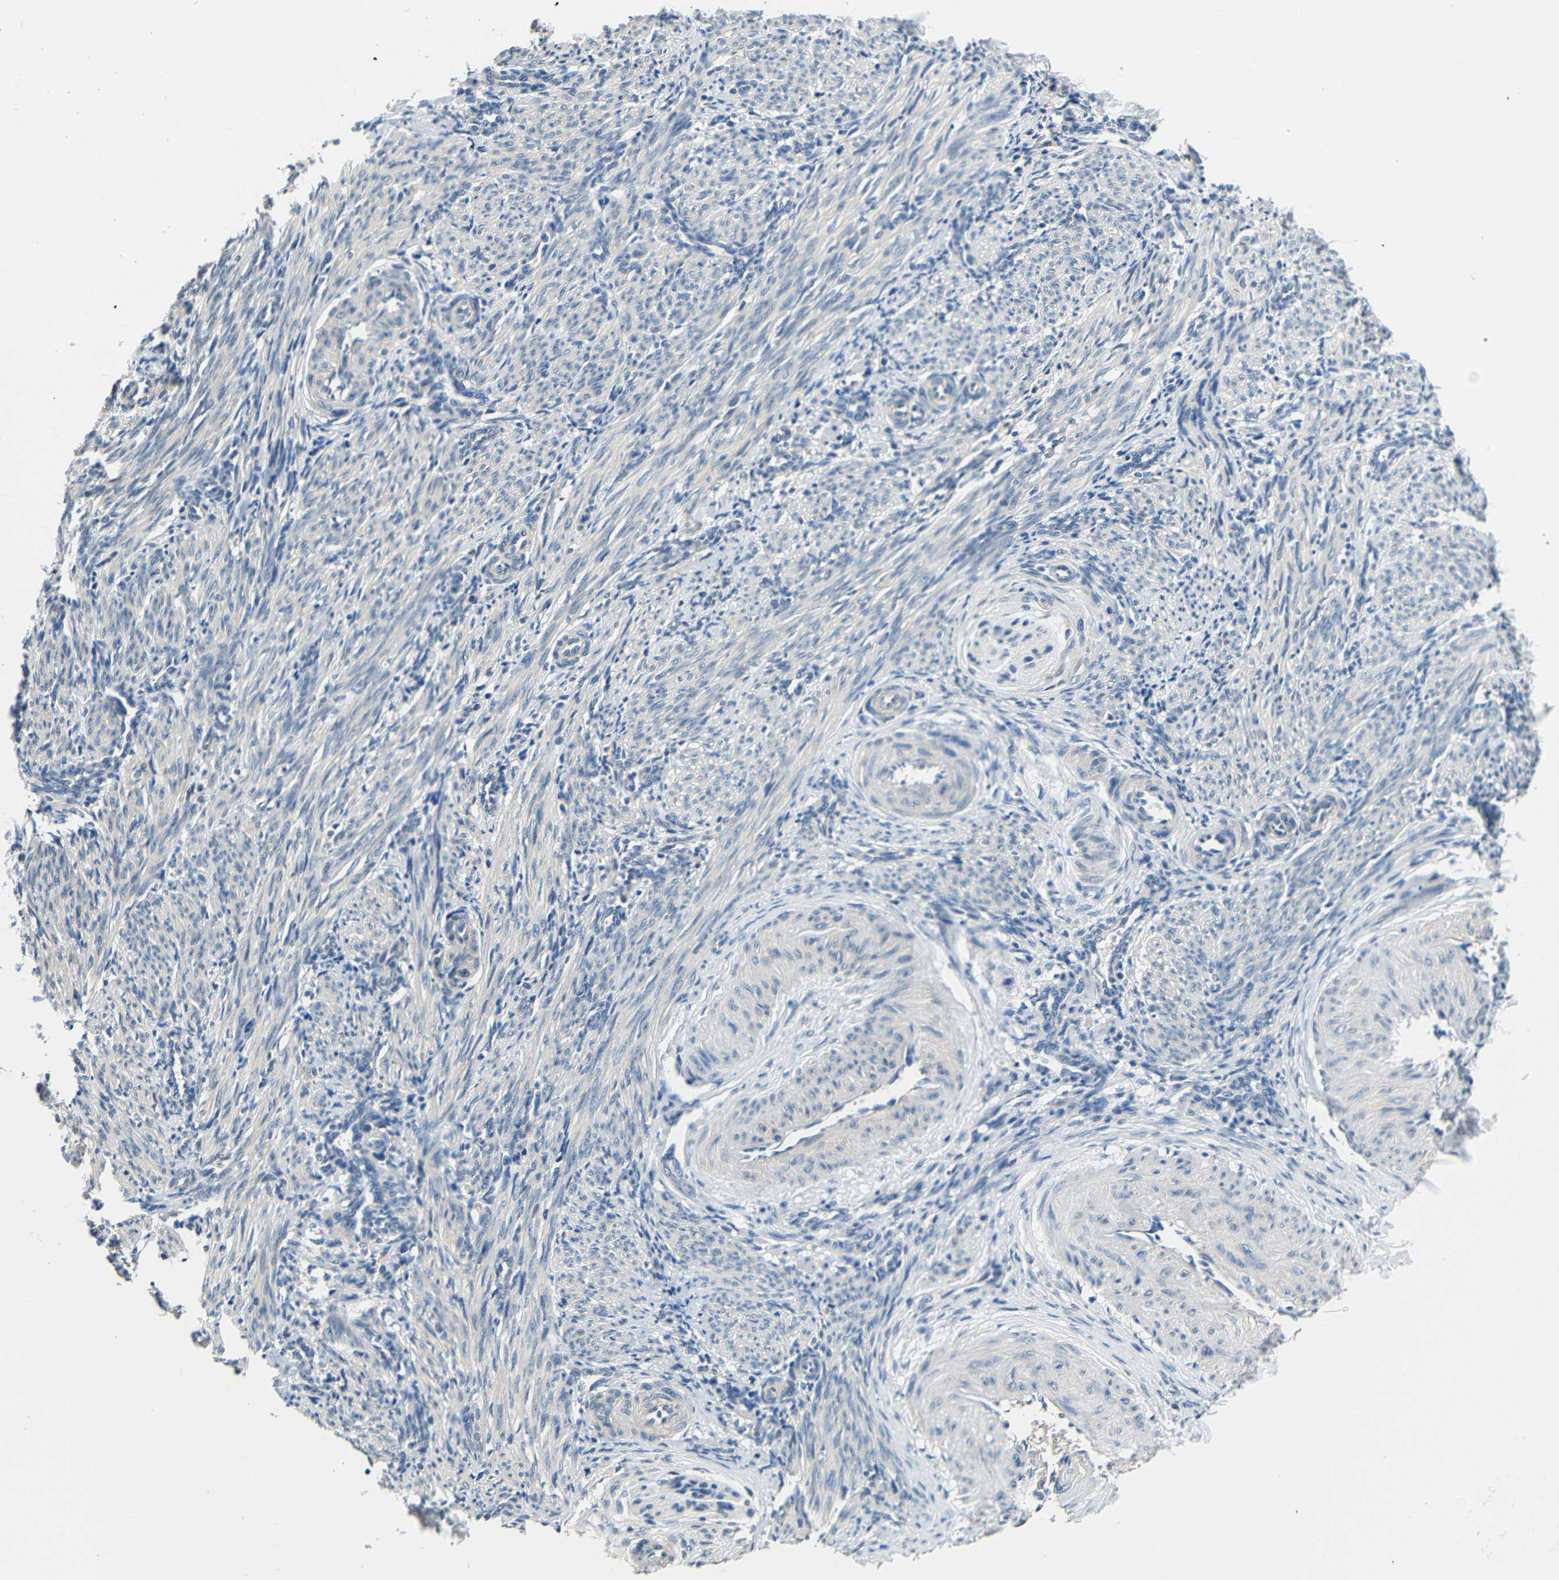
{"staining": {"intensity": "negative", "quantity": "none", "location": "none"}, "tissue": "smooth muscle", "cell_type": "Smooth muscle cells", "image_type": "normal", "snomed": [{"axis": "morphology", "description": "Normal tissue, NOS"}, {"axis": "topography", "description": "Endometrium"}], "caption": "Protein analysis of normal smooth muscle shows no significant staining in smooth muscle cells. (Brightfield microscopy of DAB (3,3'-diaminobenzidine) immunohistochemistry (IHC) at high magnification).", "gene": "ADAP1", "patient": {"sex": "female", "age": 33}}